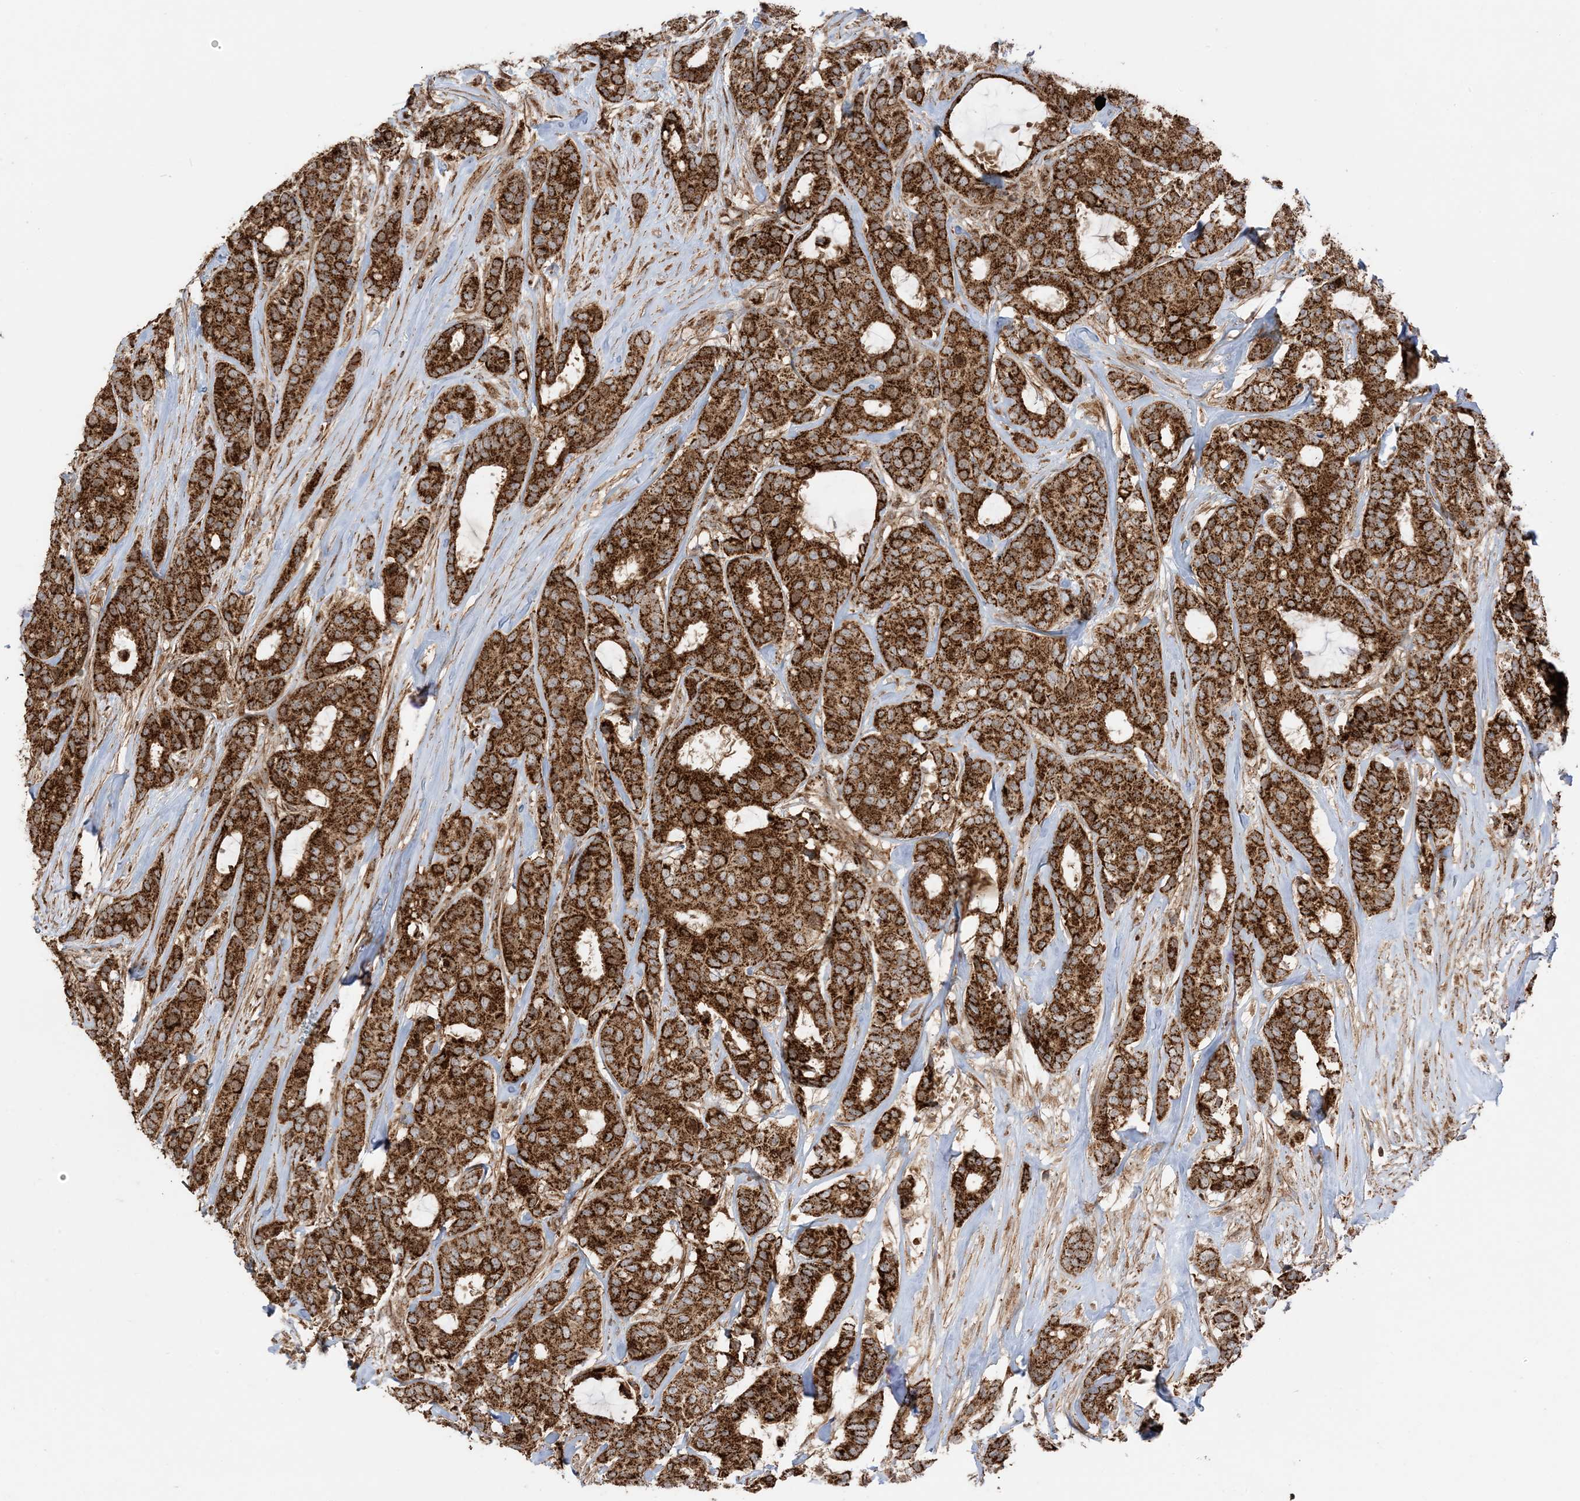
{"staining": {"intensity": "strong", "quantity": ">75%", "location": "cytoplasmic/membranous"}, "tissue": "breast cancer", "cell_type": "Tumor cells", "image_type": "cancer", "snomed": [{"axis": "morphology", "description": "Duct carcinoma"}, {"axis": "topography", "description": "Breast"}], "caption": "A high amount of strong cytoplasmic/membranous expression is present in approximately >75% of tumor cells in intraductal carcinoma (breast) tissue.", "gene": "N4BP3", "patient": {"sex": "female", "age": 87}}